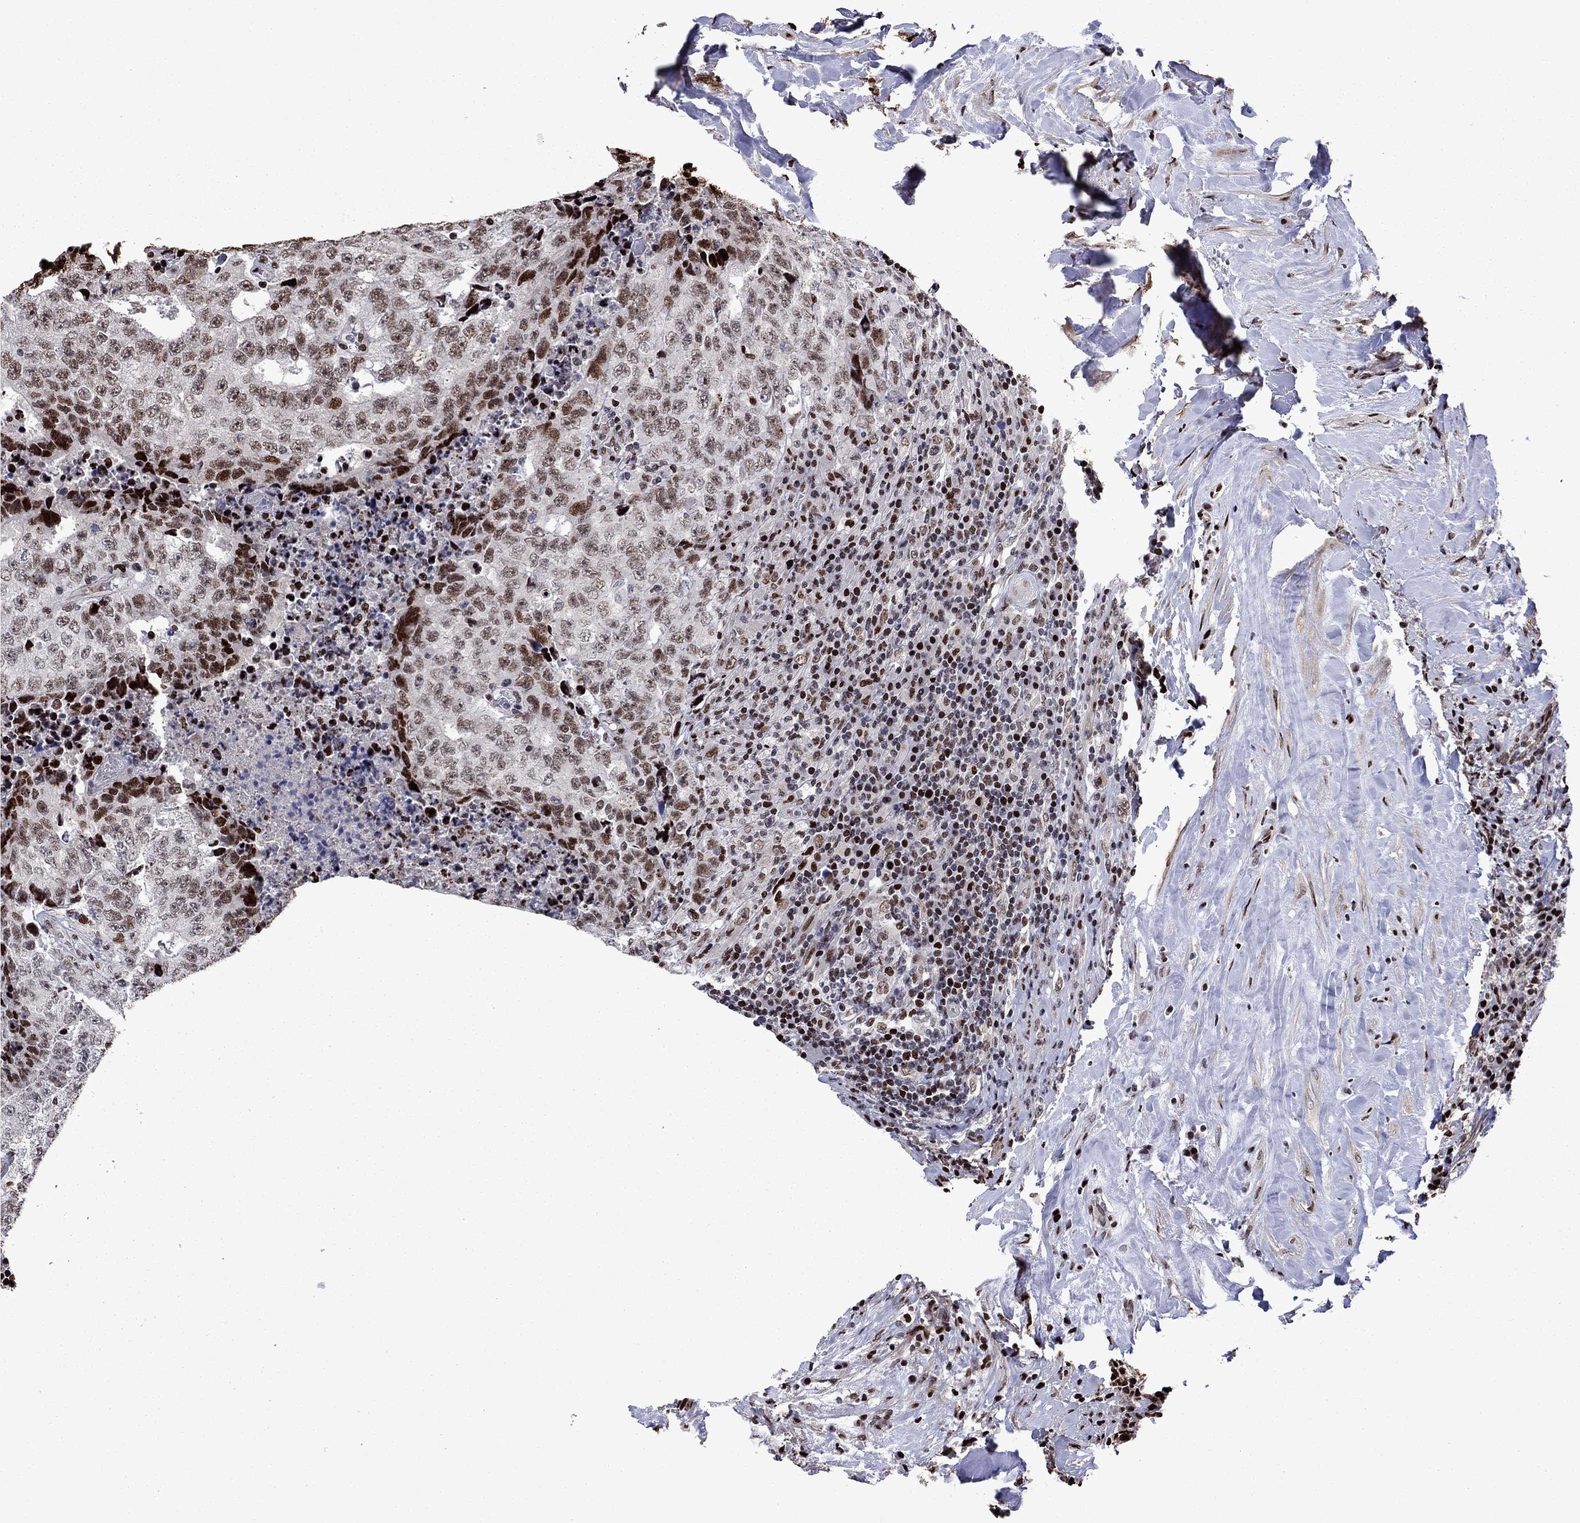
{"staining": {"intensity": "strong", "quantity": "<25%", "location": "nuclear"}, "tissue": "testis cancer", "cell_type": "Tumor cells", "image_type": "cancer", "snomed": [{"axis": "morphology", "description": "Necrosis, NOS"}, {"axis": "morphology", "description": "Carcinoma, Embryonal, NOS"}, {"axis": "topography", "description": "Testis"}], "caption": "Strong nuclear staining for a protein is appreciated in approximately <25% of tumor cells of embryonal carcinoma (testis) using IHC.", "gene": "LIMK1", "patient": {"sex": "male", "age": 19}}